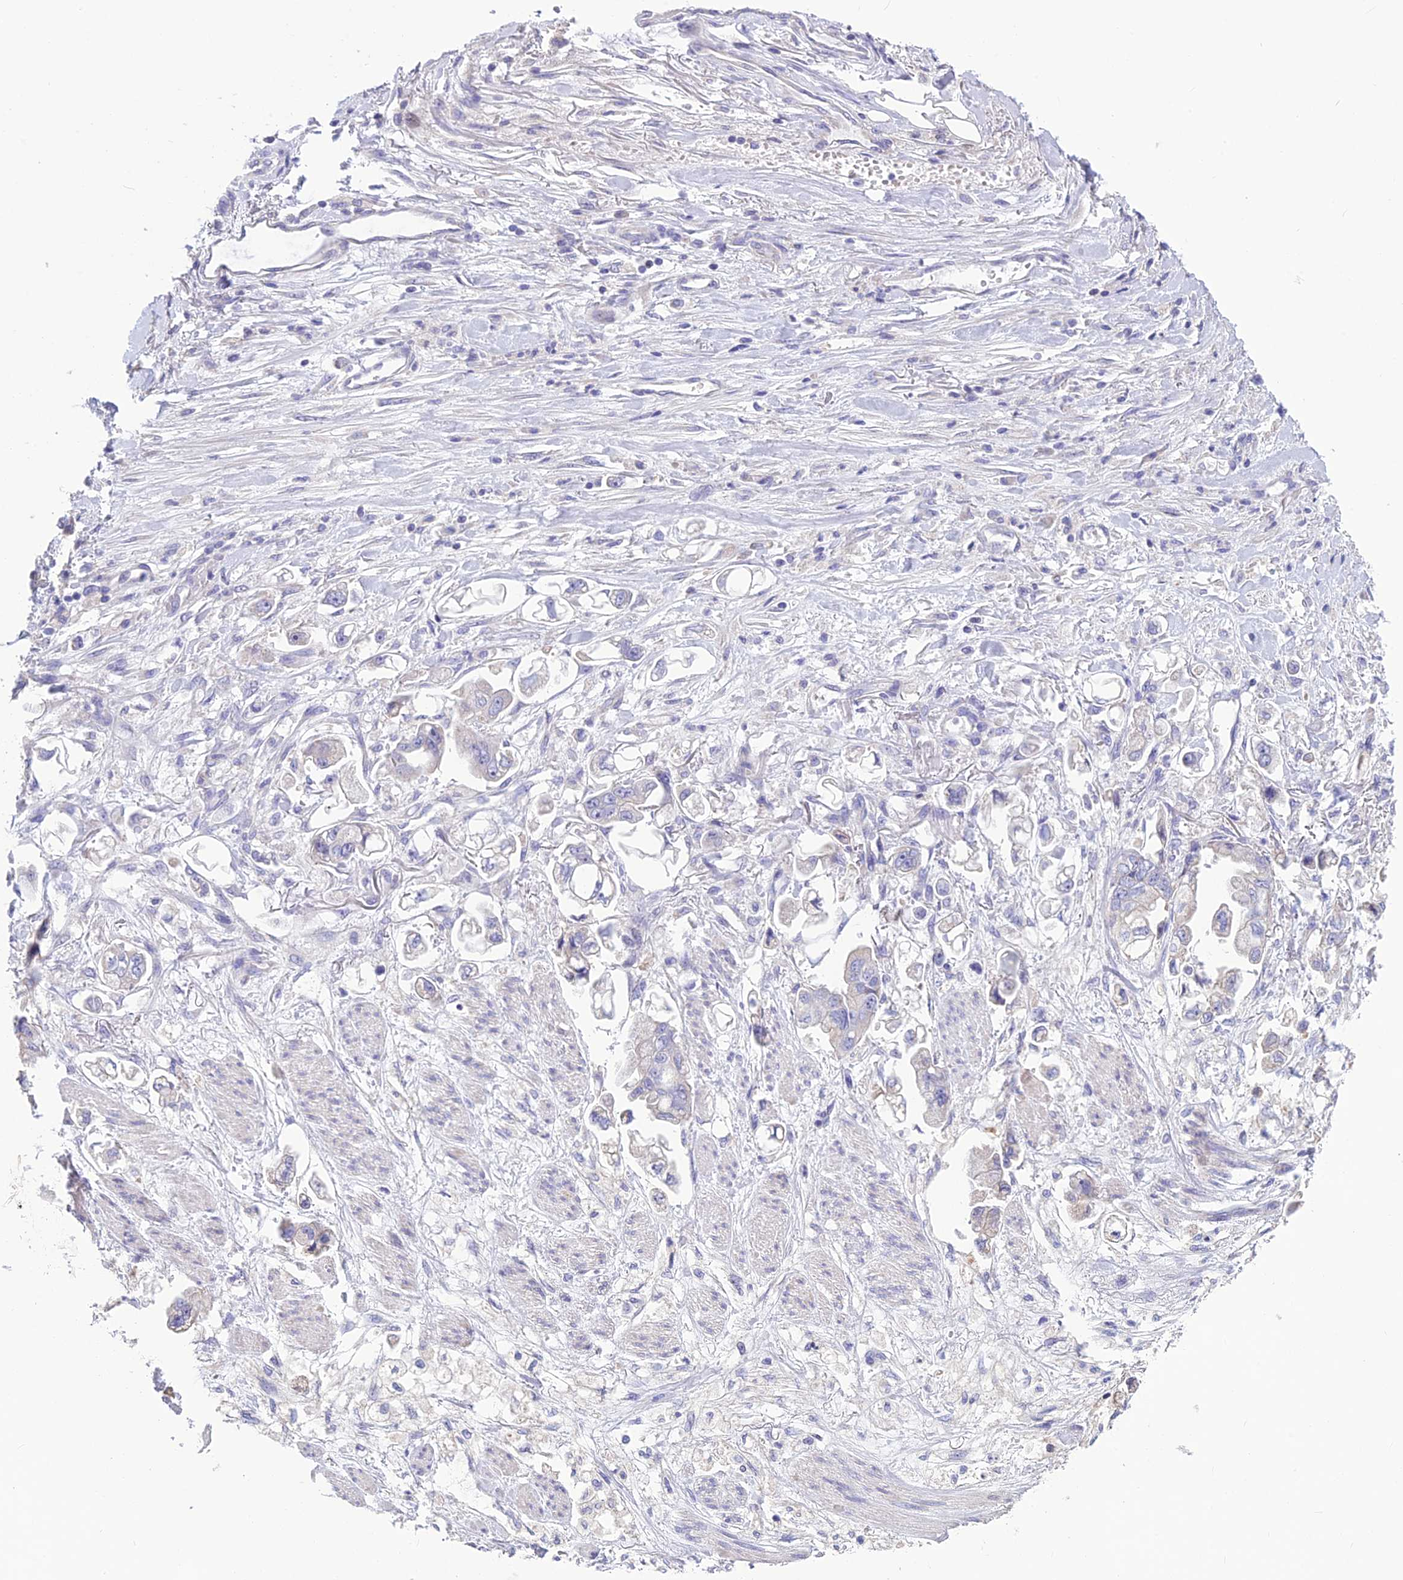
{"staining": {"intensity": "weak", "quantity": "<25%", "location": "cytoplasmic/membranous"}, "tissue": "stomach cancer", "cell_type": "Tumor cells", "image_type": "cancer", "snomed": [{"axis": "morphology", "description": "Adenocarcinoma, NOS"}, {"axis": "topography", "description": "Stomach"}], "caption": "The histopathology image reveals no staining of tumor cells in stomach cancer (adenocarcinoma). (DAB (3,3'-diaminobenzidine) immunohistochemistry, high magnification).", "gene": "BHMT2", "patient": {"sex": "male", "age": 62}}